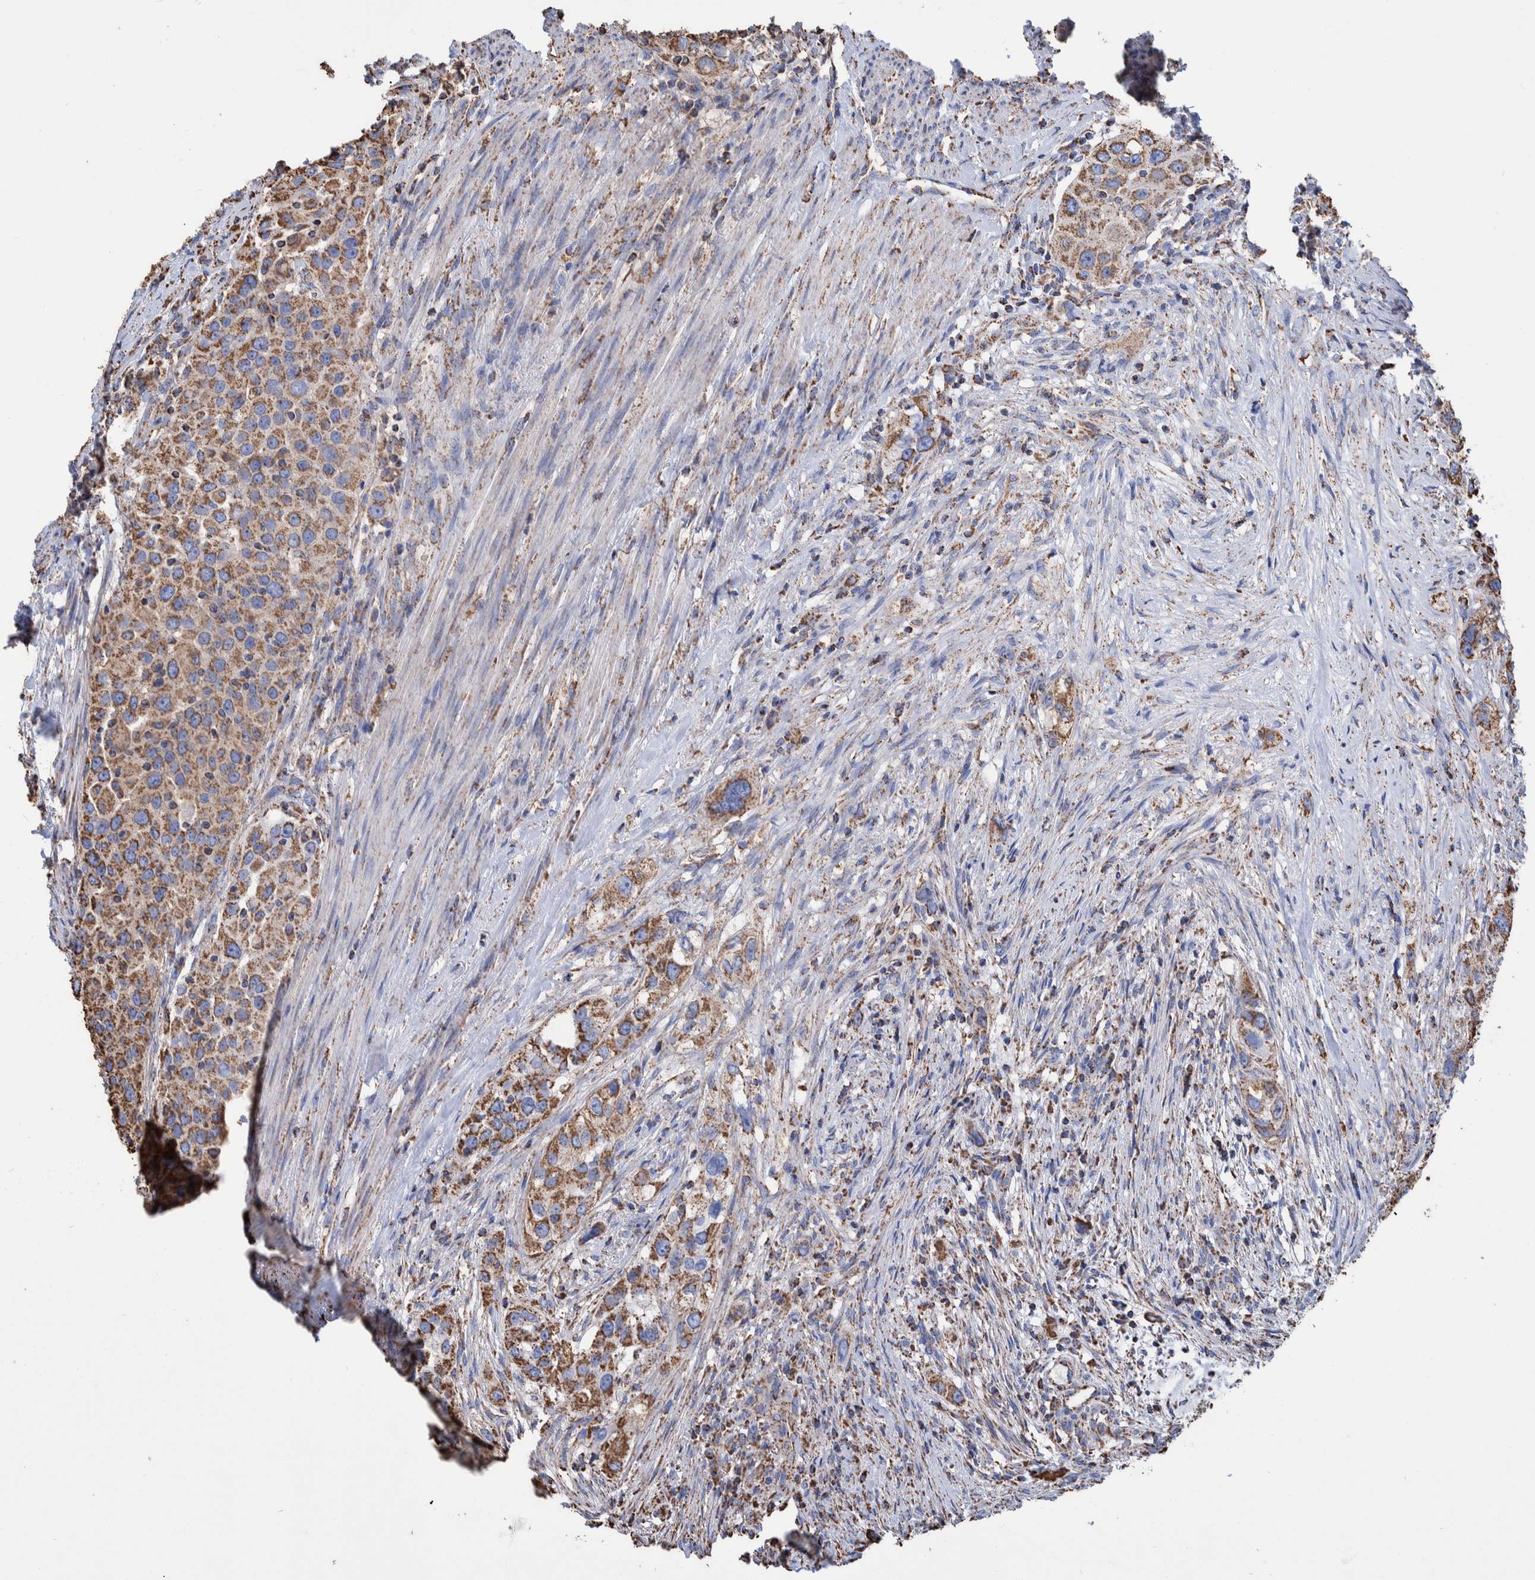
{"staining": {"intensity": "moderate", "quantity": ">75%", "location": "cytoplasmic/membranous"}, "tissue": "urothelial cancer", "cell_type": "Tumor cells", "image_type": "cancer", "snomed": [{"axis": "morphology", "description": "Urothelial carcinoma, High grade"}, {"axis": "topography", "description": "Urinary bladder"}], "caption": "A brown stain shows moderate cytoplasmic/membranous expression of a protein in human urothelial carcinoma (high-grade) tumor cells.", "gene": "VPS26C", "patient": {"sex": "female", "age": 80}}